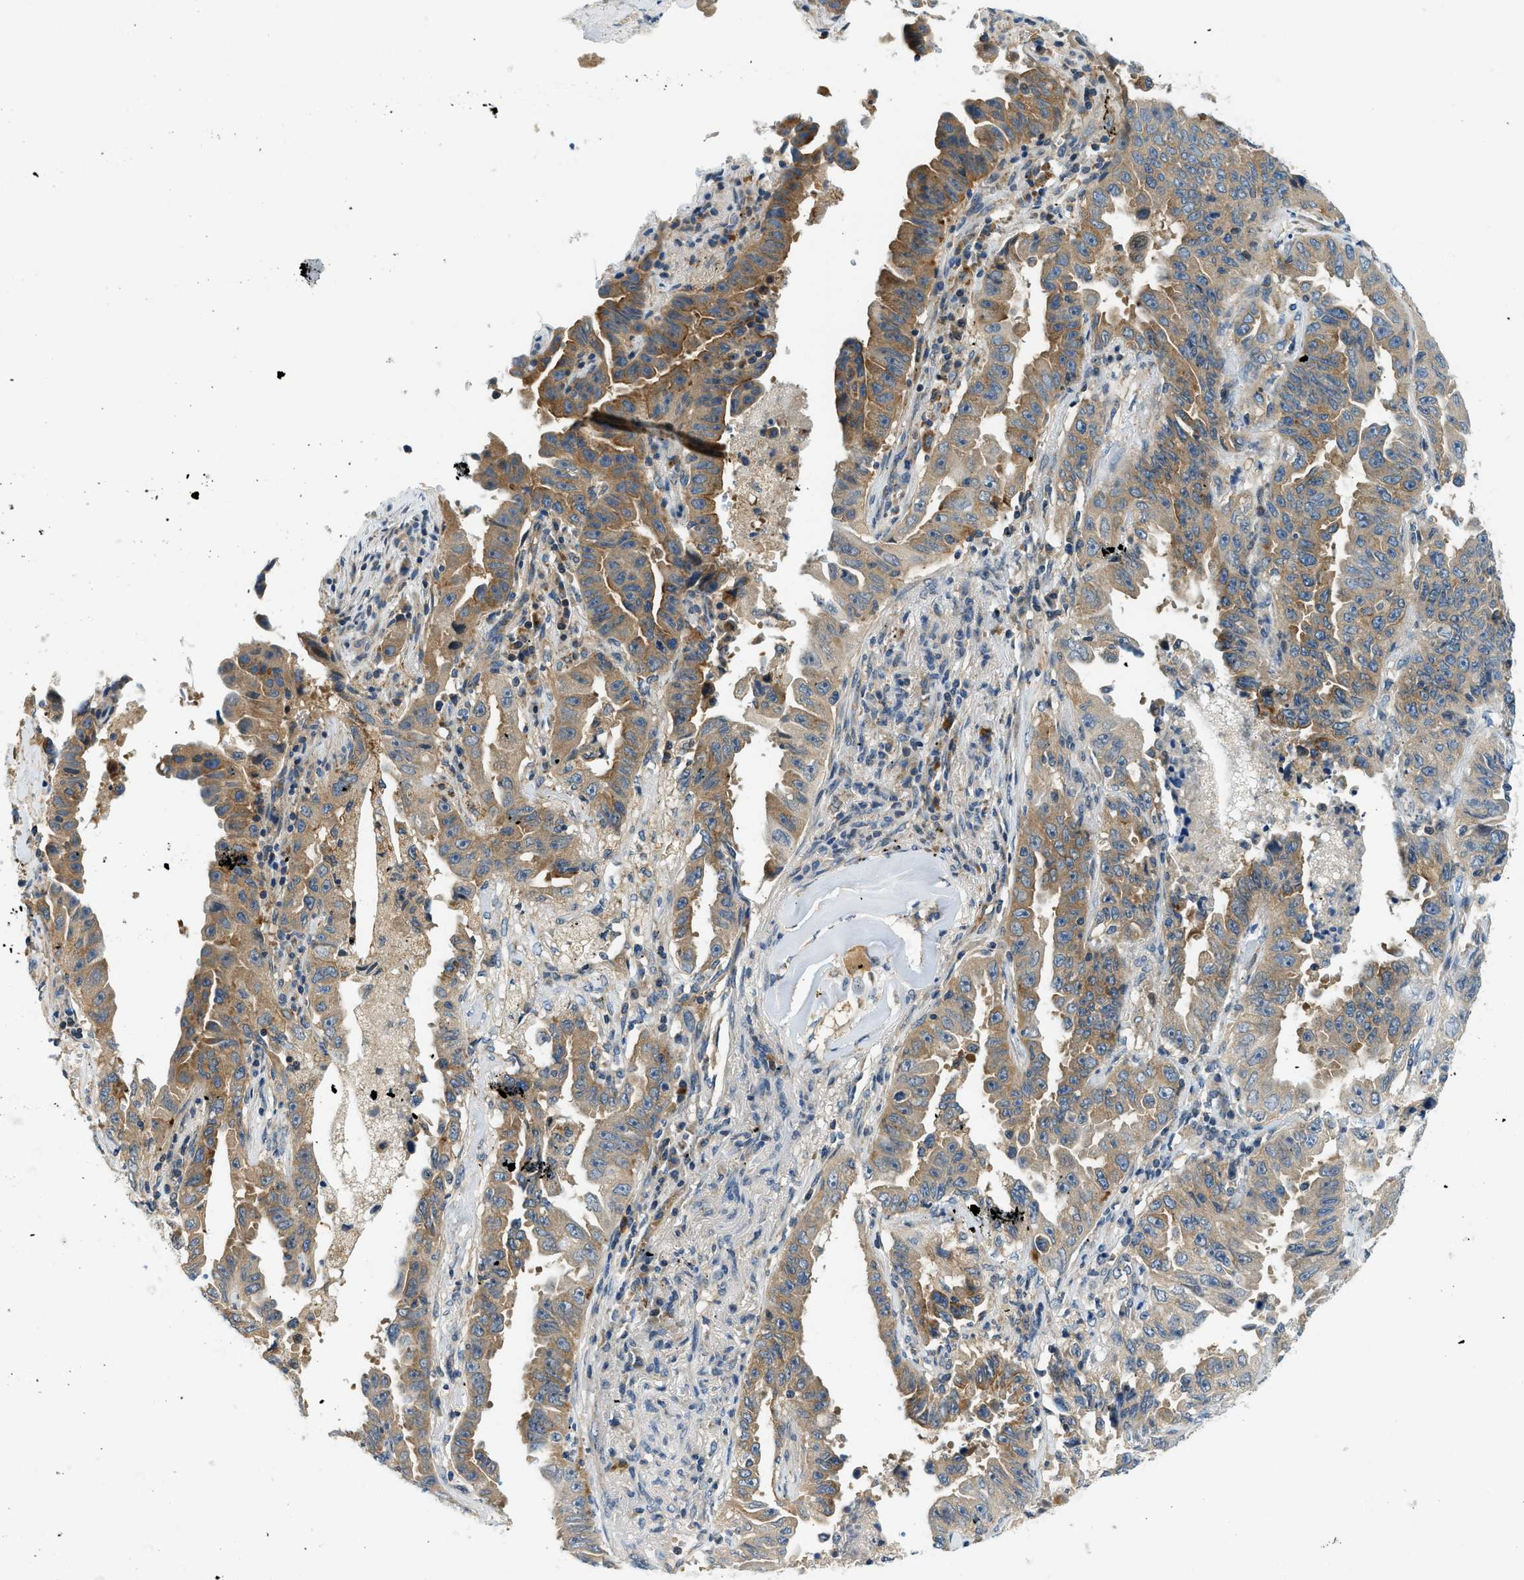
{"staining": {"intensity": "moderate", "quantity": ">75%", "location": "cytoplasmic/membranous"}, "tissue": "lung cancer", "cell_type": "Tumor cells", "image_type": "cancer", "snomed": [{"axis": "morphology", "description": "Adenocarcinoma, NOS"}, {"axis": "topography", "description": "Lung"}], "caption": "Immunohistochemical staining of human adenocarcinoma (lung) exhibits medium levels of moderate cytoplasmic/membranous positivity in approximately >75% of tumor cells.", "gene": "KCNK1", "patient": {"sex": "female", "age": 51}}